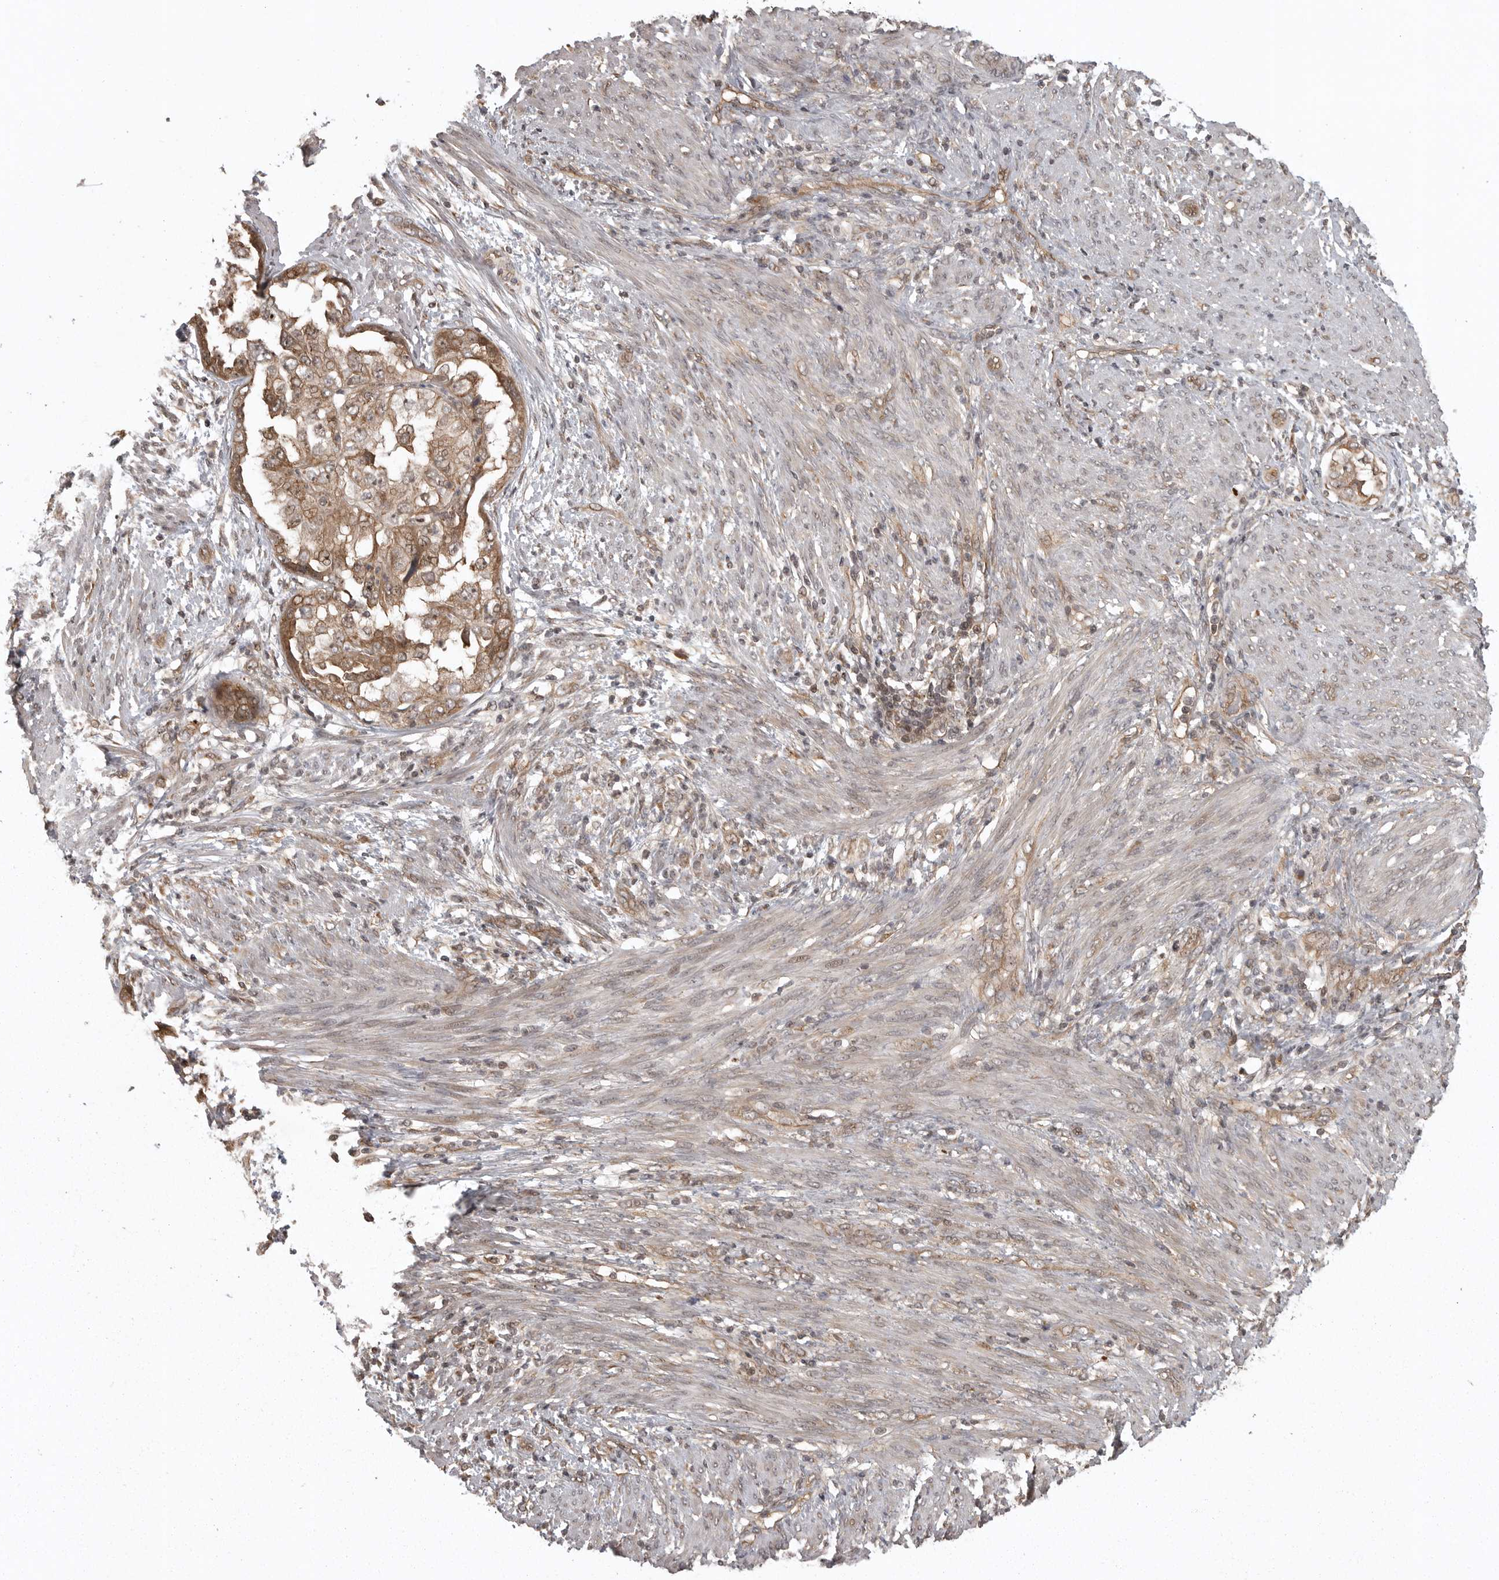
{"staining": {"intensity": "moderate", "quantity": ">75%", "location": "cytoplasmic/membranous"}, "tissue": "endometrial cancer", "cell_type": "Tumor cells", "image_type": "cancer", "snomed": [{"axis": "morphology", "description": "Adenocarcinoma, NOS"}, {"axis": "topography", "description": "Endometrium"}], "caption": "A brown stain shows moderate cytoplasmic/membranous expression of a protein in endometrial cancer tumor cells.", "gene": "DNAJC8", "patient": {"sex": "female", "age": 85}}